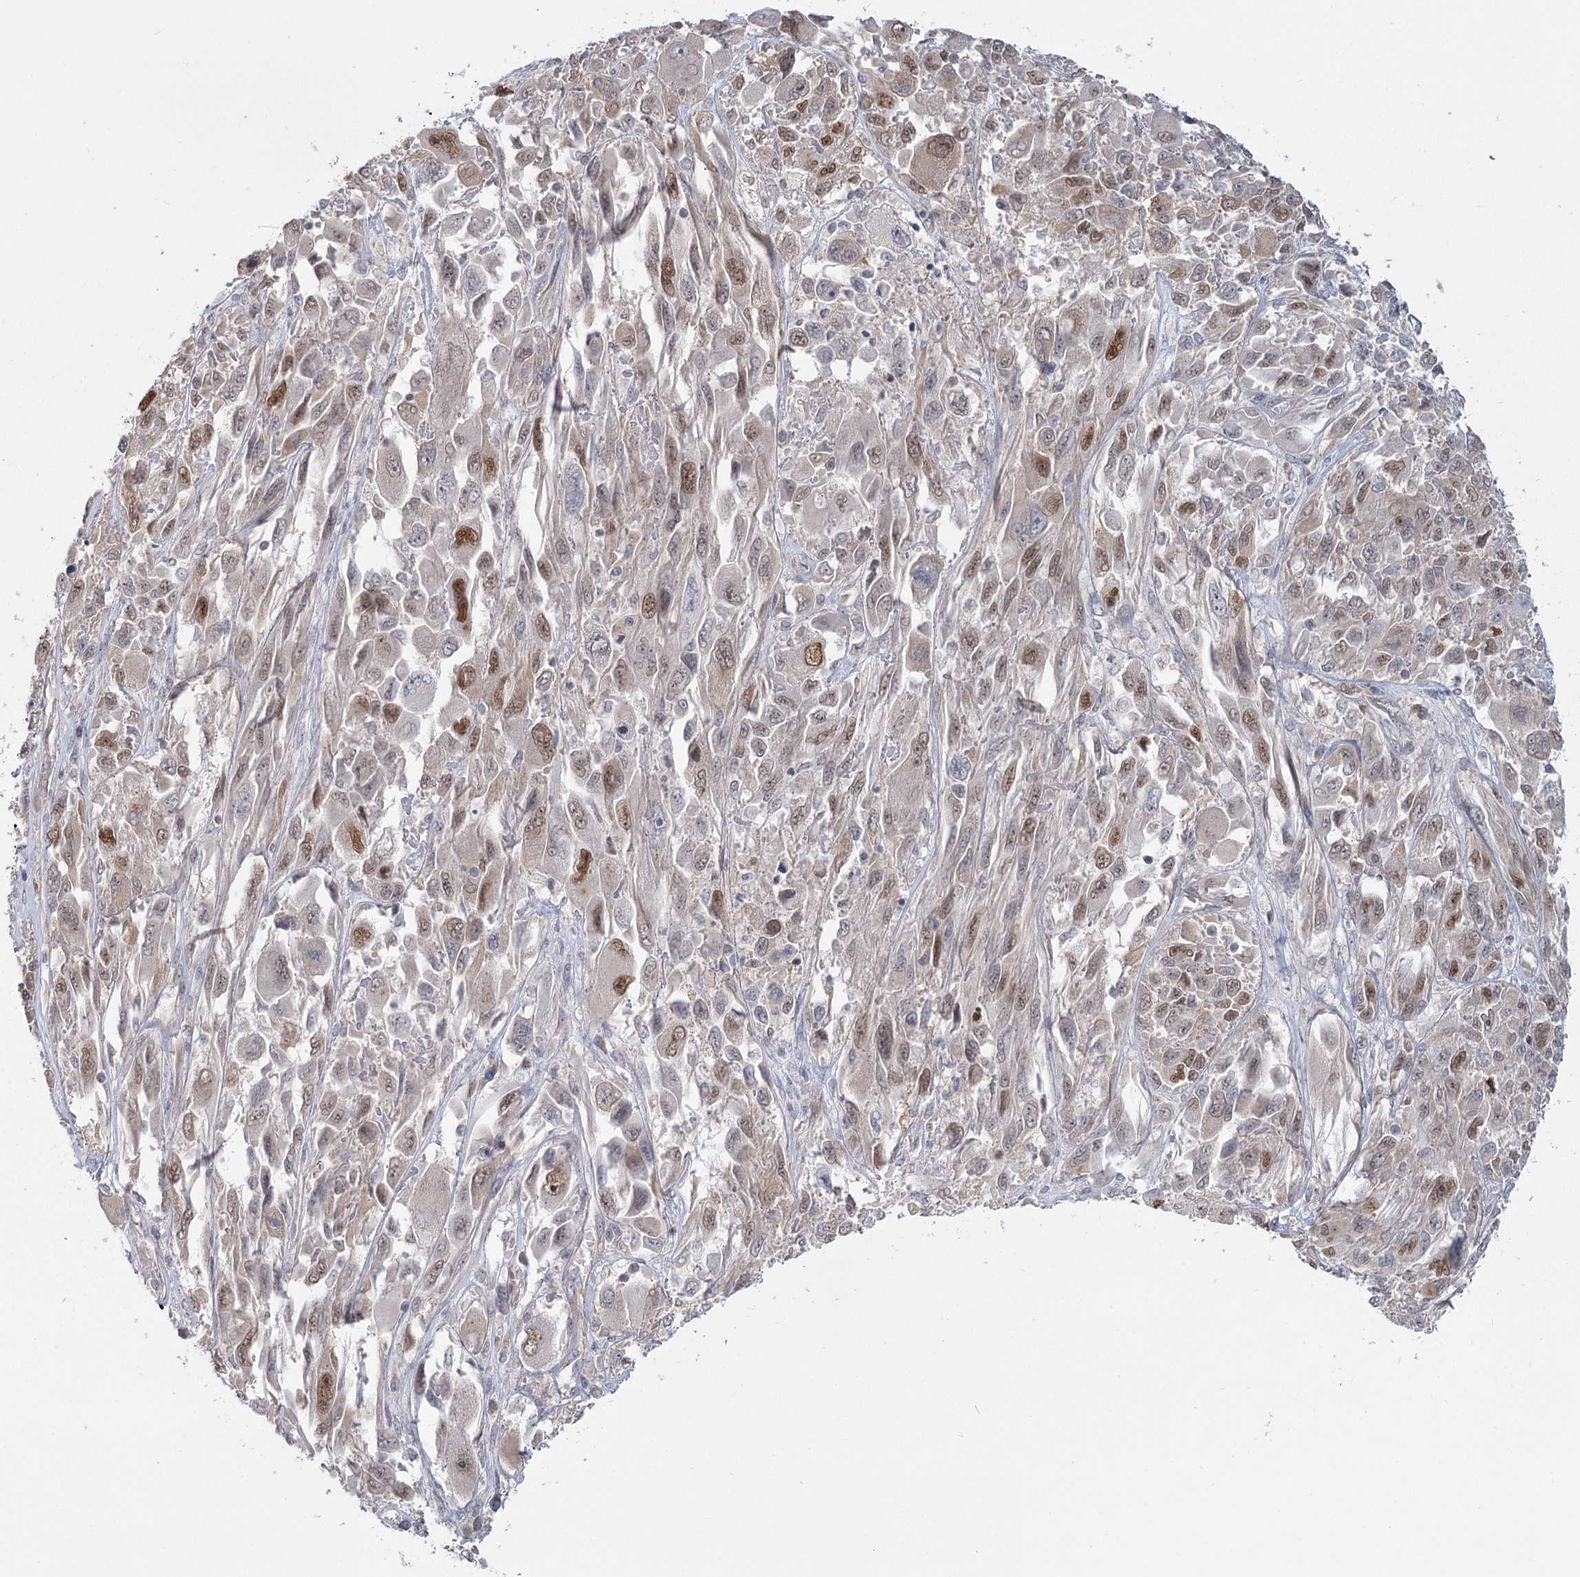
{"staining": {"intensity": "moderate", "quantity": "25%-75%", "location": "nuclear"}, "tissue": "melanoma", "cell_type": "Tumor cells", "image_type": "cancer", "snomed": [{"axis": "morphology", "description": "Malignant melanoma, NOS"}, {"axis": "topography", "description": "Skin"}], "caption": "This is an image of immunohistochemistry (IHC) staining of melanoma, which shows moderate expression in the nuclear of tumor cells.", "gene": "USP11", "patient": {"sex": "female", "age": 91}}